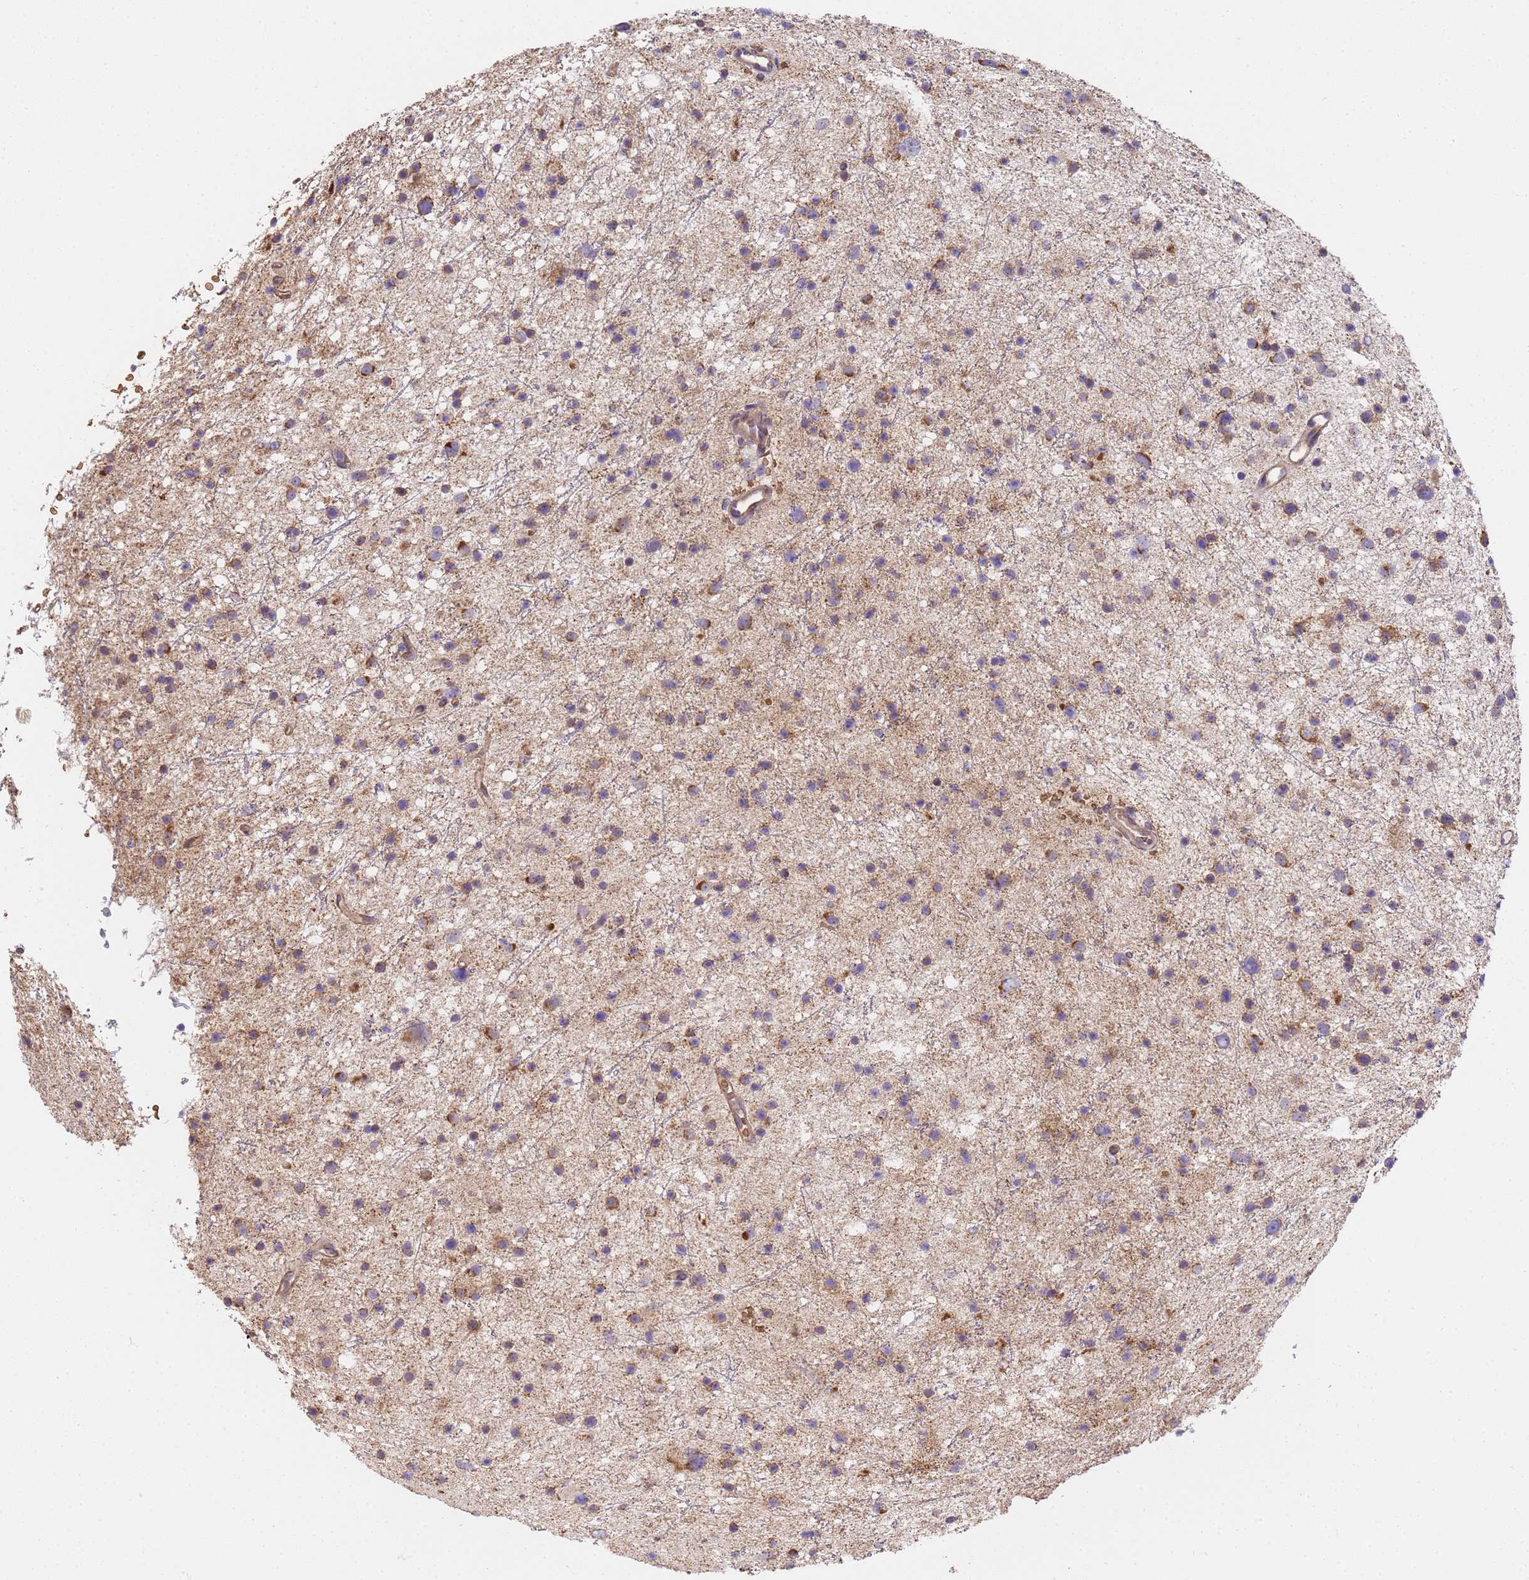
{"staining": {"intensity": "moderate", "quantity": "<25%", "location": "cytoplasmic/membranous"}, "tissue": "glioma", "cell_type": "Tumor cells", "image_type": "cancer", "snomed": [{"axis": "morphology", "description": "Glioma, malignant, Low grade"}, {"axis": "topography", "description": "Cerebral cortex"}], "caption": "An immunohistochemistry (IHC) histopathology image of neoplastic tissue is shown. Protein staining in brown labels moderate cytoplasmic/membranous positivity in glioma within tumor cells.", "gene": "LRRIQ1", "patient": {"sex": "female", "age": 39}}